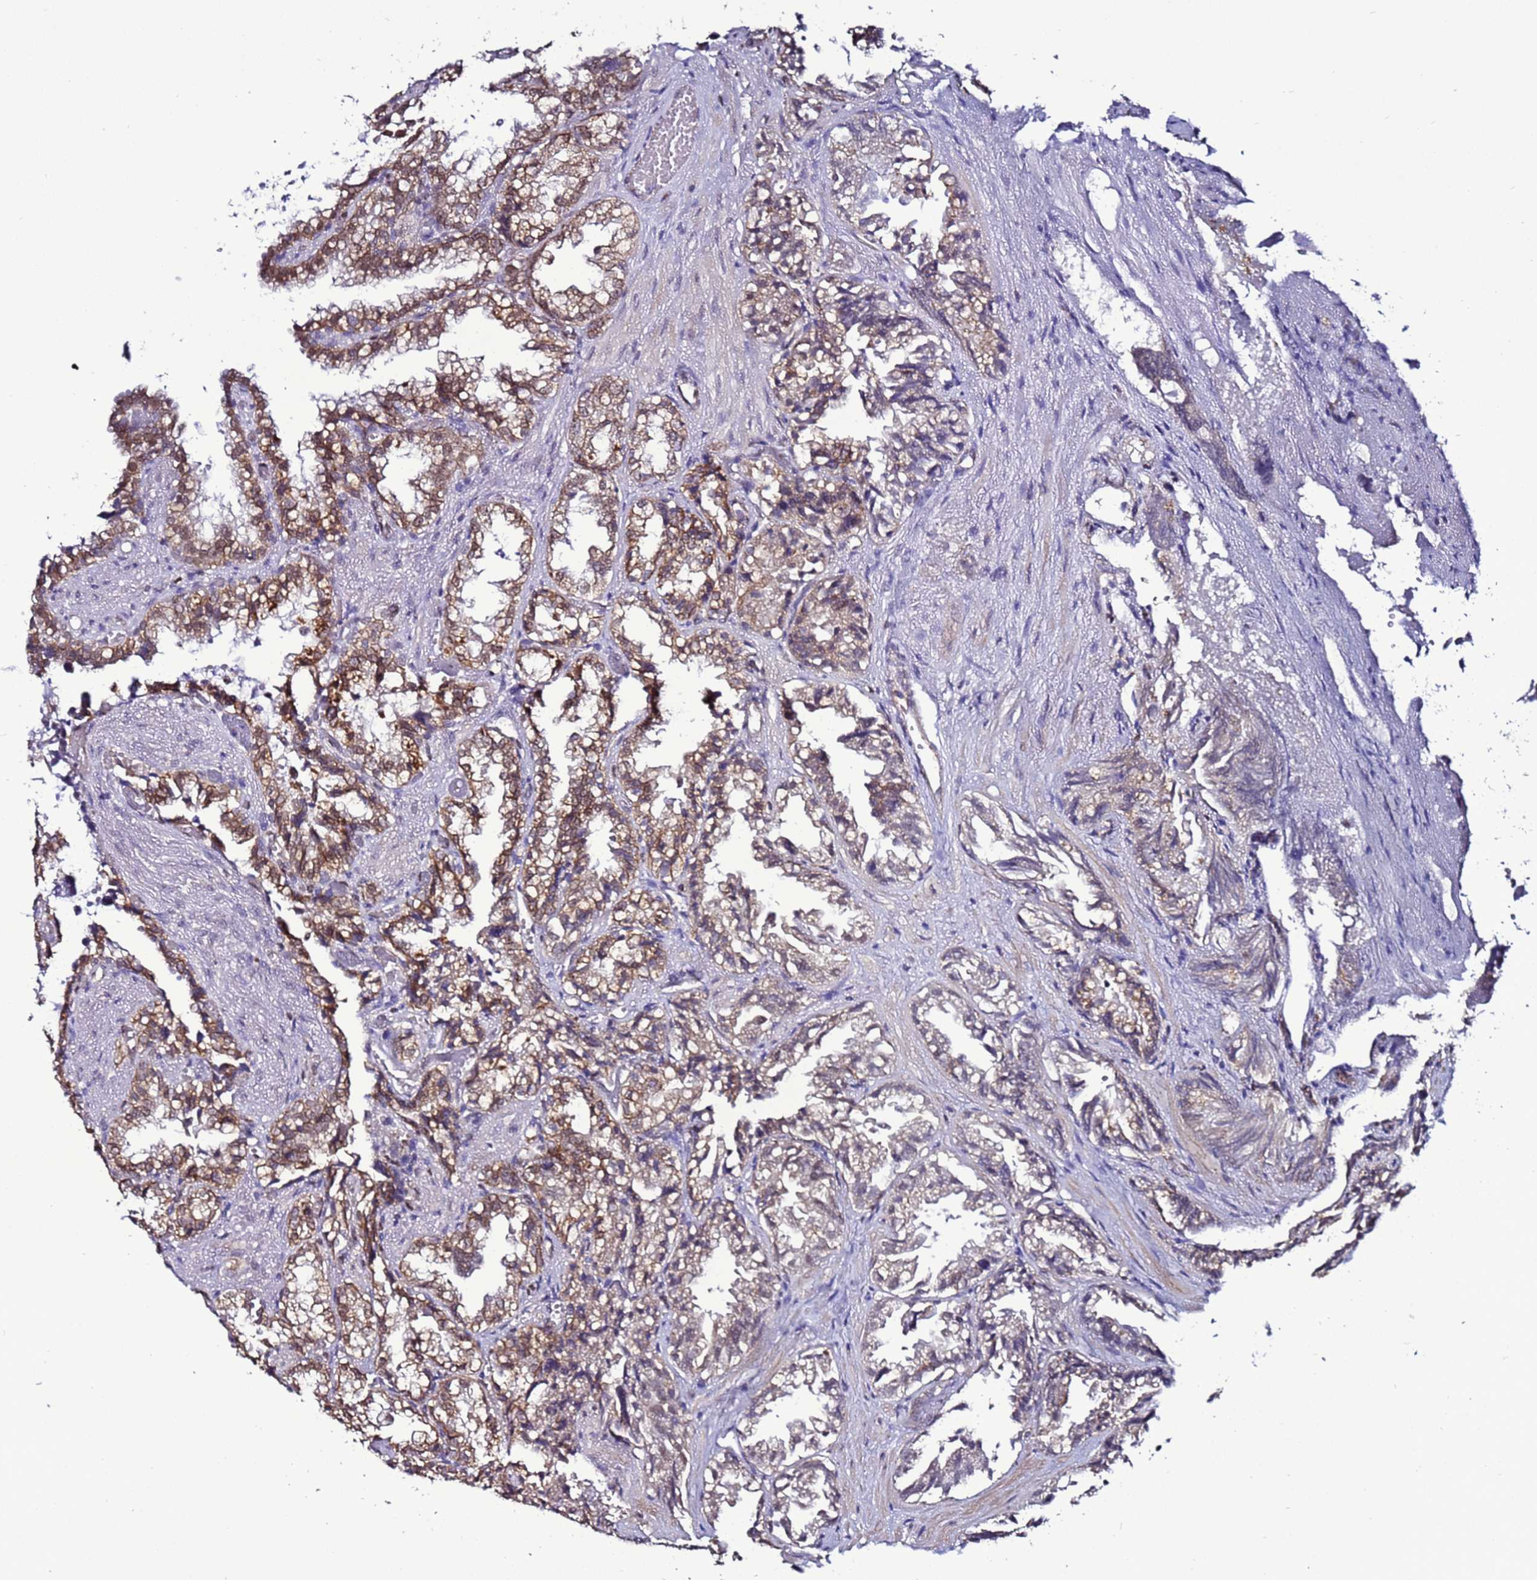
{"staining": {"intensity": "moderate", "quantity": ">75%", "location": "cytoplasmic/membranous,nuclear"}, "tissue": "seminal vesicle", "cell_type": "Glandular cells", "image_type": "normal", "snomed": [{"axis": "morphology", "description": "Normal tissue, NOS"}, {"axis": "topography", "description": "Prostate"}, {"axis": "topography", "description": "Seminal veicle"}], "caption": "Protein analysis of benign seminal vesicle demonstrates moderate cytoplasmic/membranous,nuclear positivity in approximately >75% of glandular cells. Nuclei are stained in blue.", "gene": "TENM3", "patient": {"sex": "male", "age": 51}}